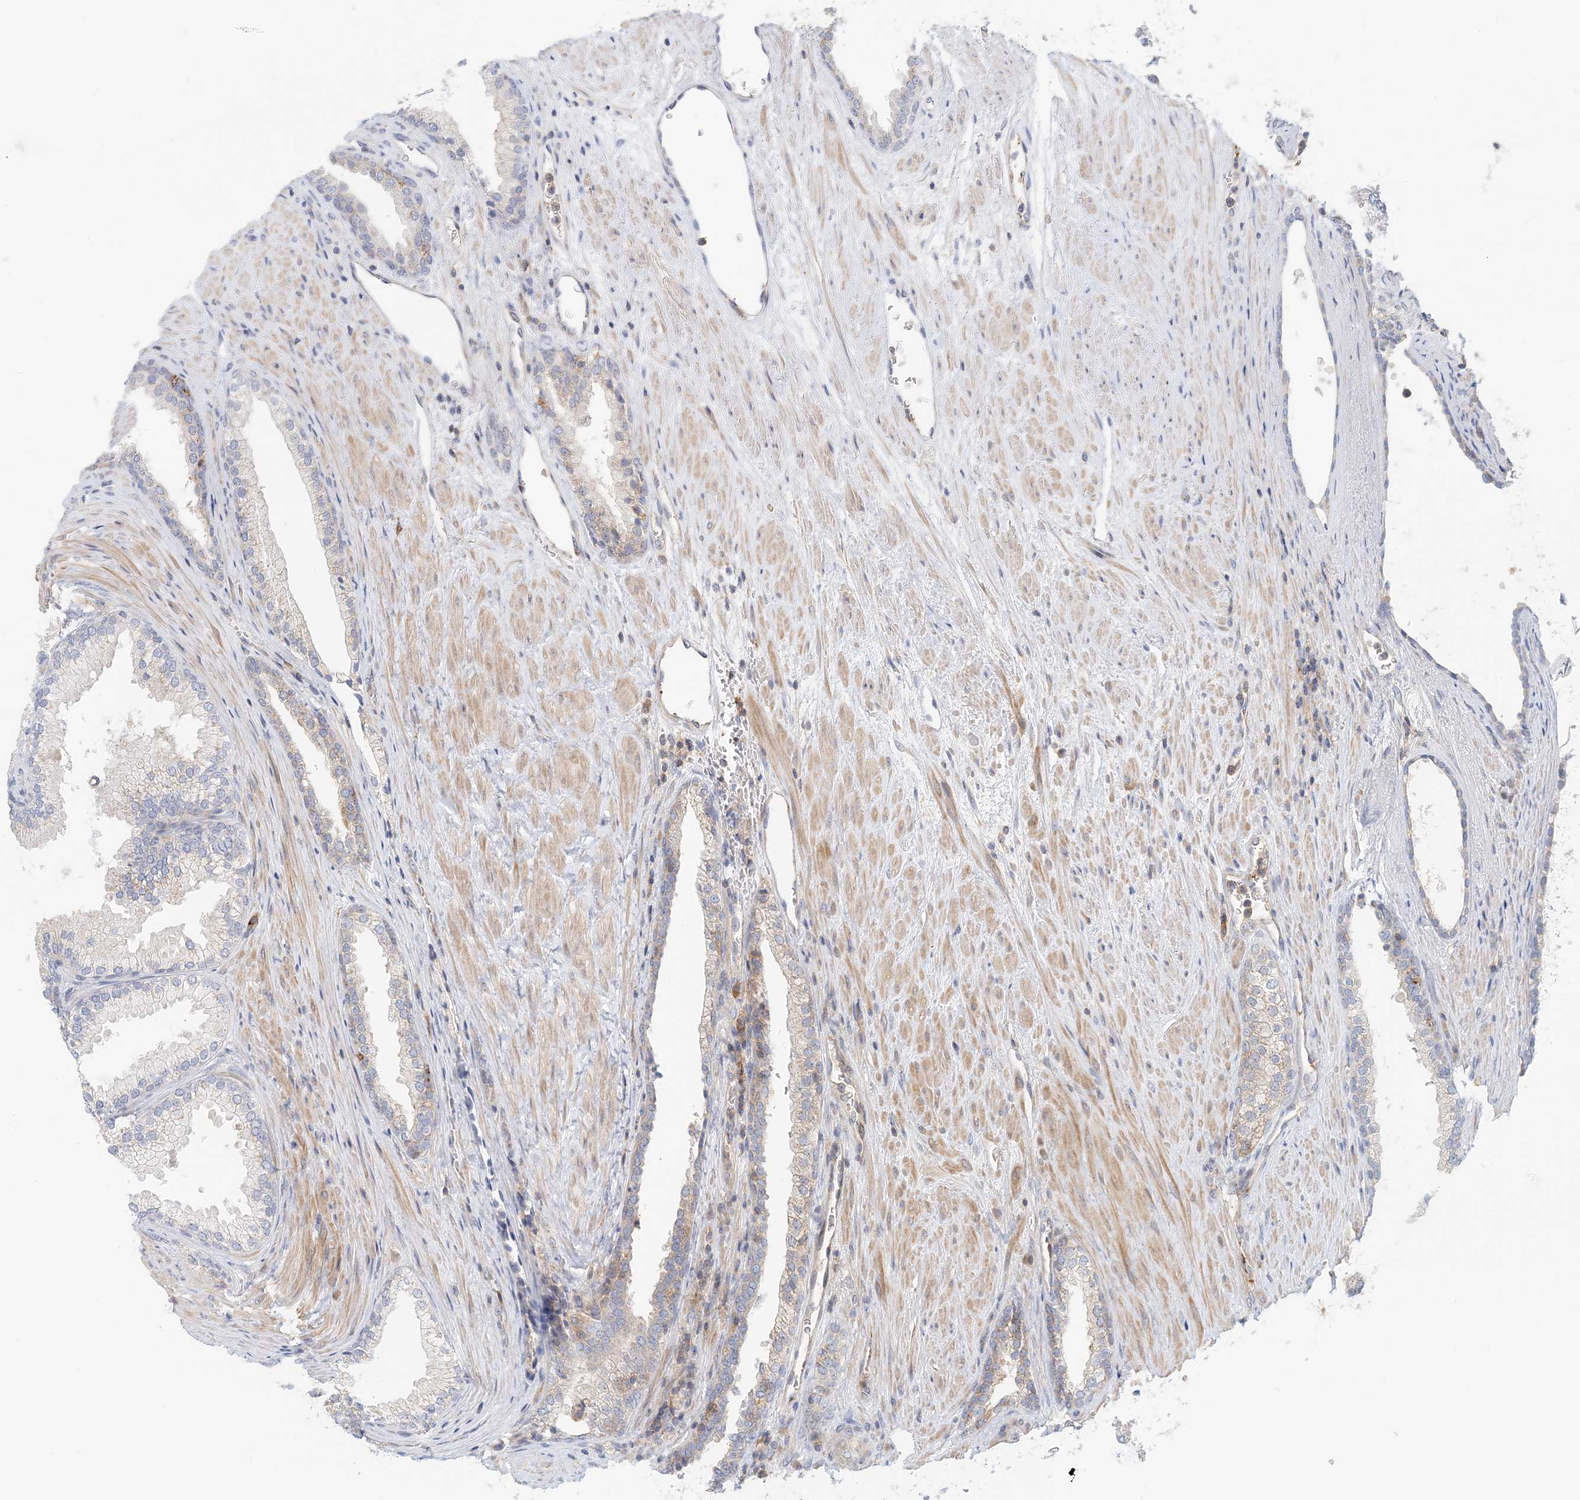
{"staining": {"intensity": "negative", "quantity": "none", "location": "none"}, "tissue": "prostate", "cell_type": "Glandular cells", "image_type": "normal", "snomed": [{"axis": "morphology", "description": "Normal tissue, NOS"}, {"axis": "topography", "description": "Prostate"}], "caption": "Immunohistochemistry (IHC) micrograph of unremarkable prostate stained for a protein (brown), which displays no staining in glandular cells.", "gene": "COLEC11", "patient": {"sex": "male", "age": 76}}